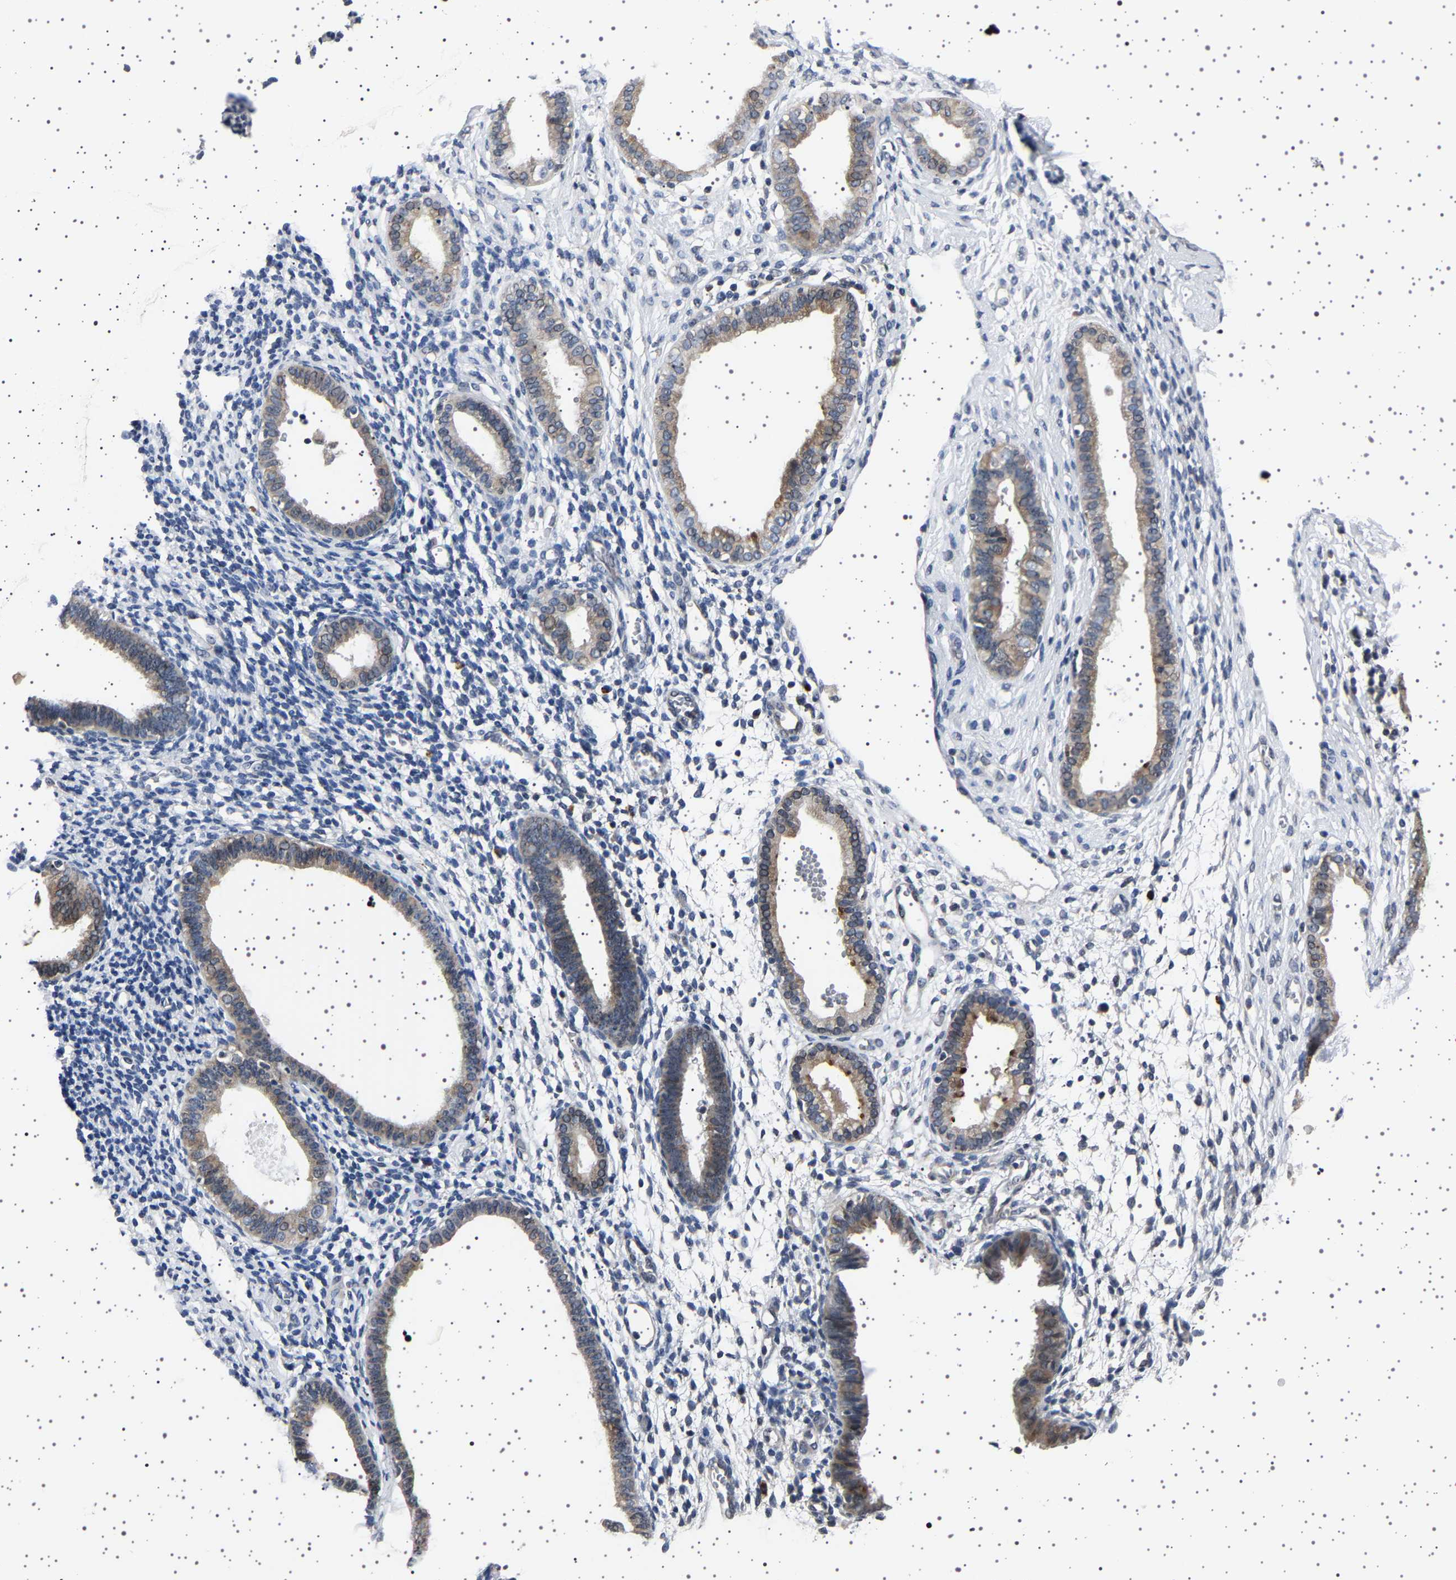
{"staining": {"intensity": "negative", "quantity": "none", "location": "none"}, "tissue": "endometrium", "cell_type": "Cells in endometrial stroma", "image_type": "normal", "snomed": [{"axis": "morphology", "description": "Normal tissue, NOS"}, {"axis": "topography", "description": "Endometrium"}], "caption": "Image shows no protein positivity in cells in endometrial stroma of unremarkable endometrium.", "gene": "IL10RB", "patient": {"sex": "female", "age": 61}}